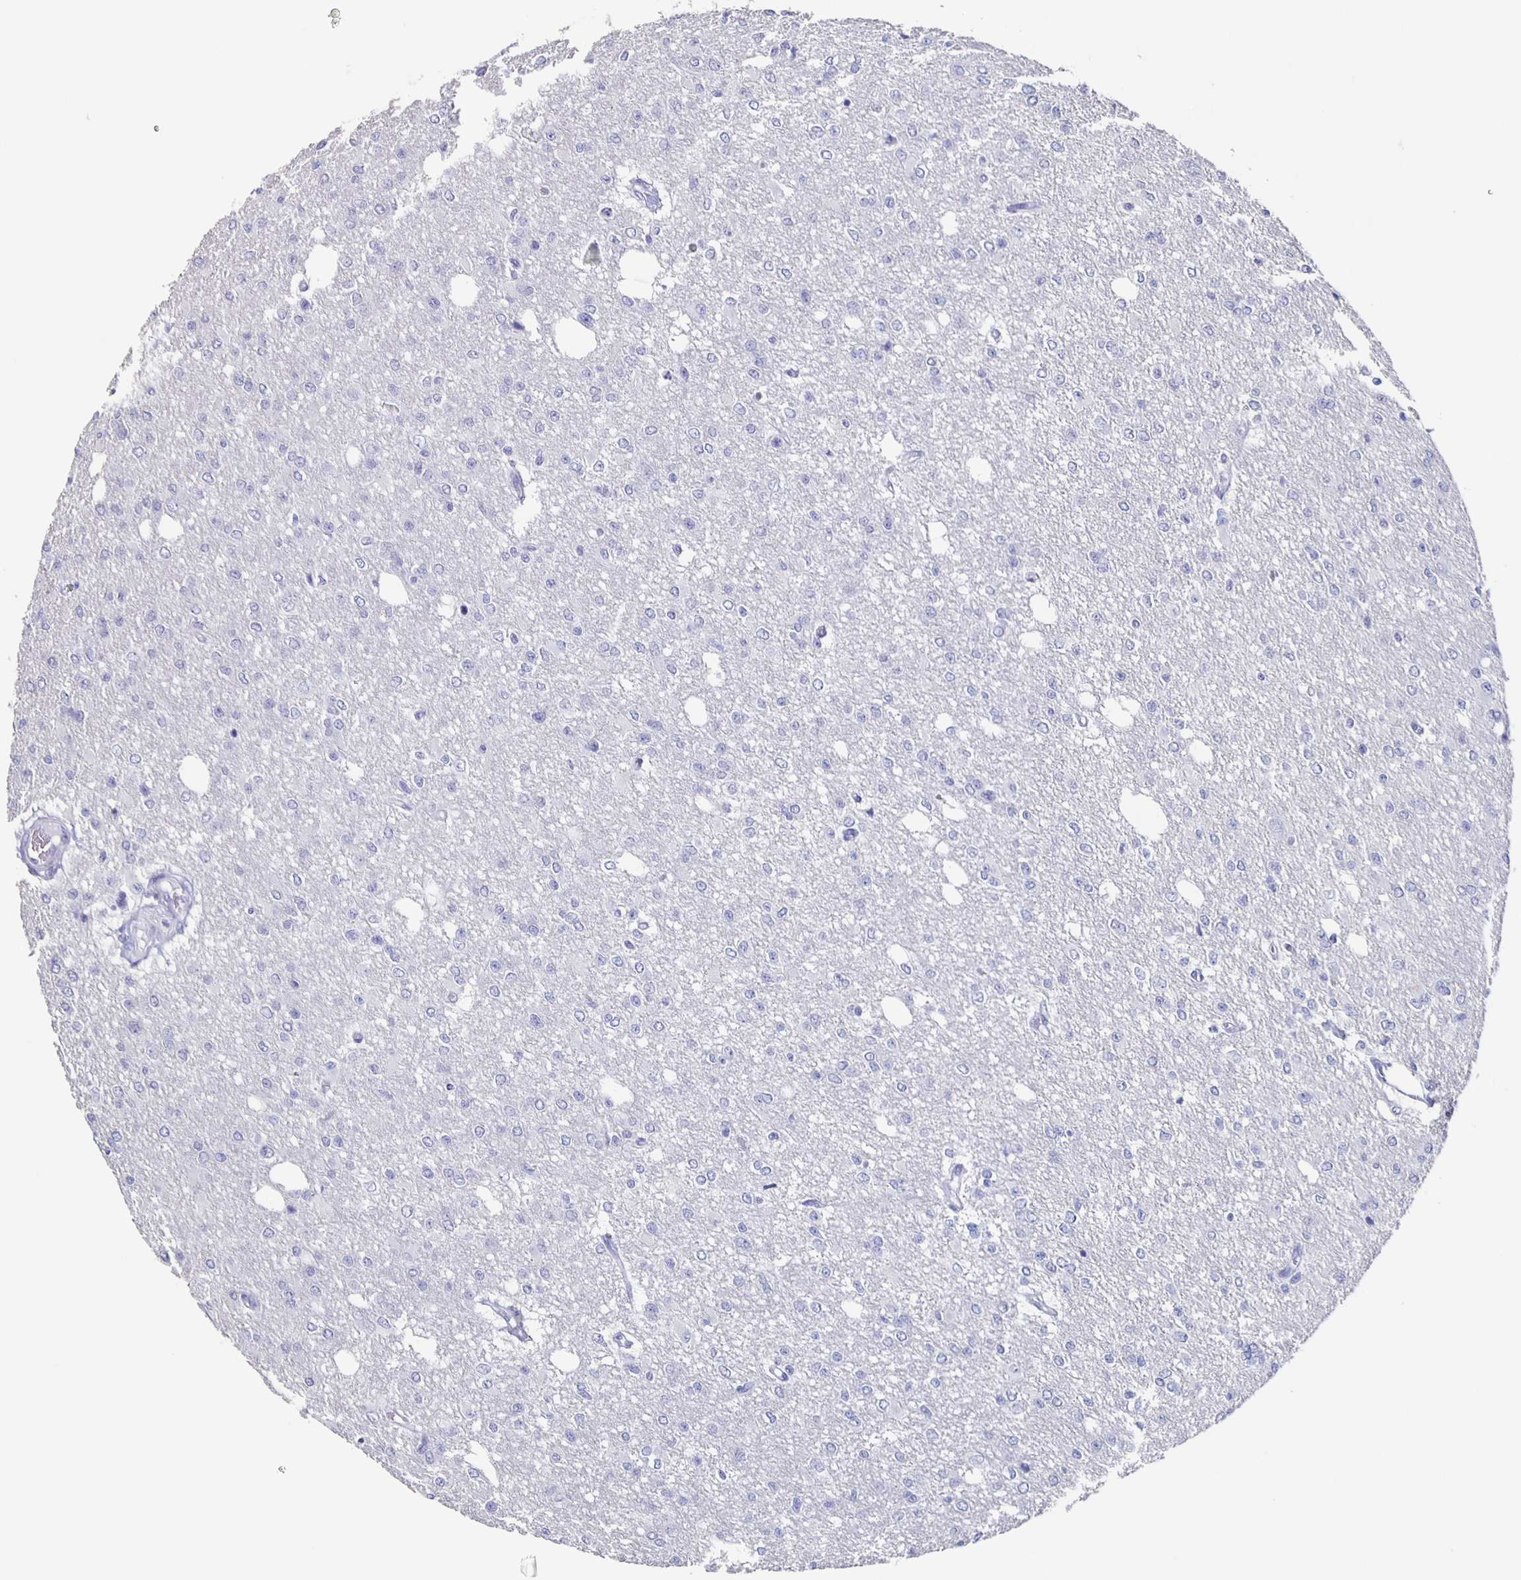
{"staining": {"intensity": "negative", "quantity": "none", "location": "none"}, "tissue": "glioma", "cell_type": "Tumor cells", "image_type": "cancer", "snomed": [{"axis": "morphology", "description": "Glioma, malignant, Low grade"}, {"axis": "topography", "description": "Brain"}], "caption": "A high-resolution histopathology image shows immunohistochemistry (IHC) staining of glioma, which reveals no significant expression in tumor cells.", "gene": "SLC34A2", "patient": {"sex": "male", "age": 26}}